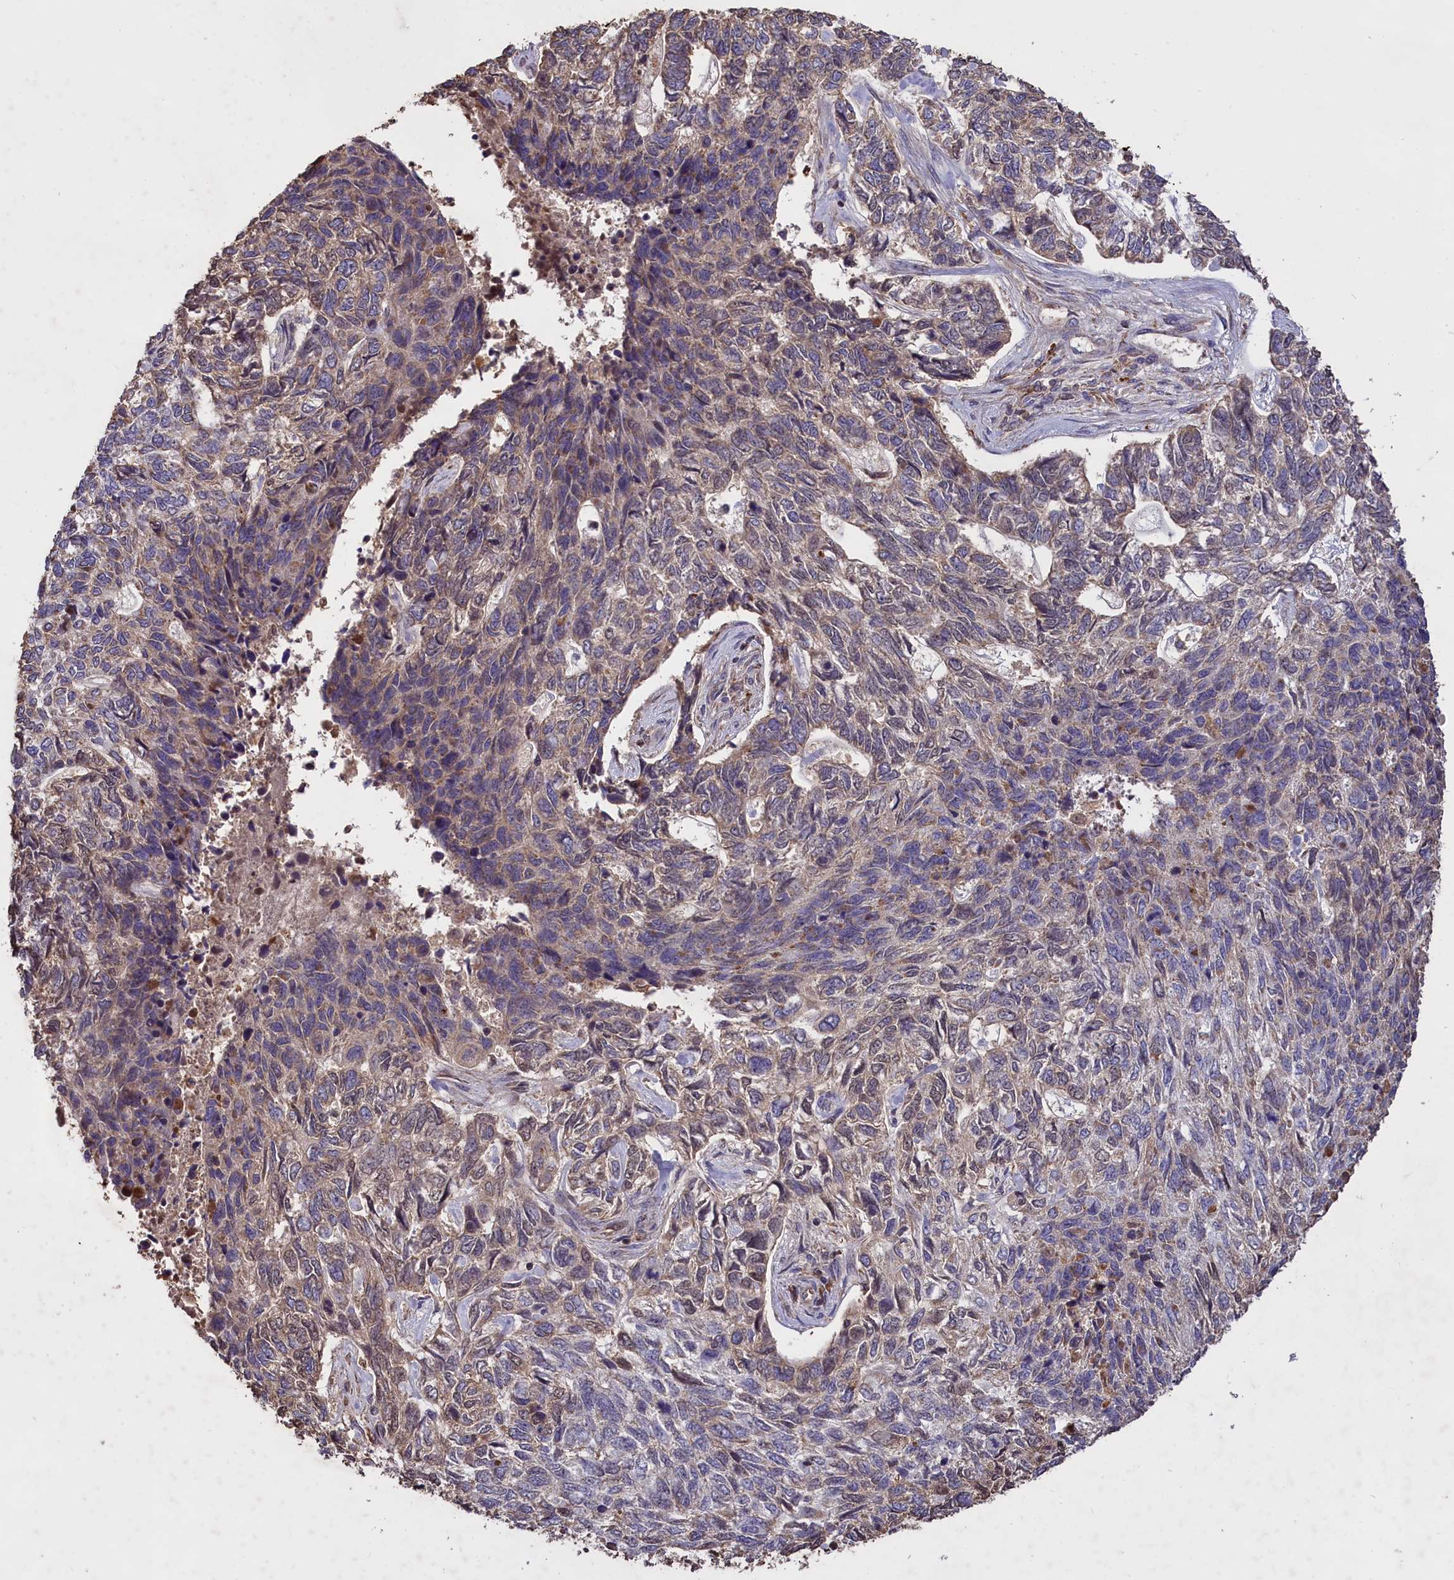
{"staining": {"intensity": "weak", "quantity": "<25%", "location": "cytoplasmic/membranous"}, "tissue": "skin cancer", "cell_type": "Tumor cells", "image_type": "cancer", "snomed": [{"axis": "morphology", "description": "Basal cell carcinoma"}, {"axis": "topography", "description": "Skin"}], "caption": "Immunohistochemistry (IHC) histopathology image of human basal cell carcinoma (skin) stained for a protein (brown), which reveals no positivity in tumor cells. (DAB (3,3'-diaminobenzidine) immunohistochemistry visualized using brightfield microscopy, high magnification).", "gene": "CLRN2", "patient": {"sex": "female", "age": 65}}